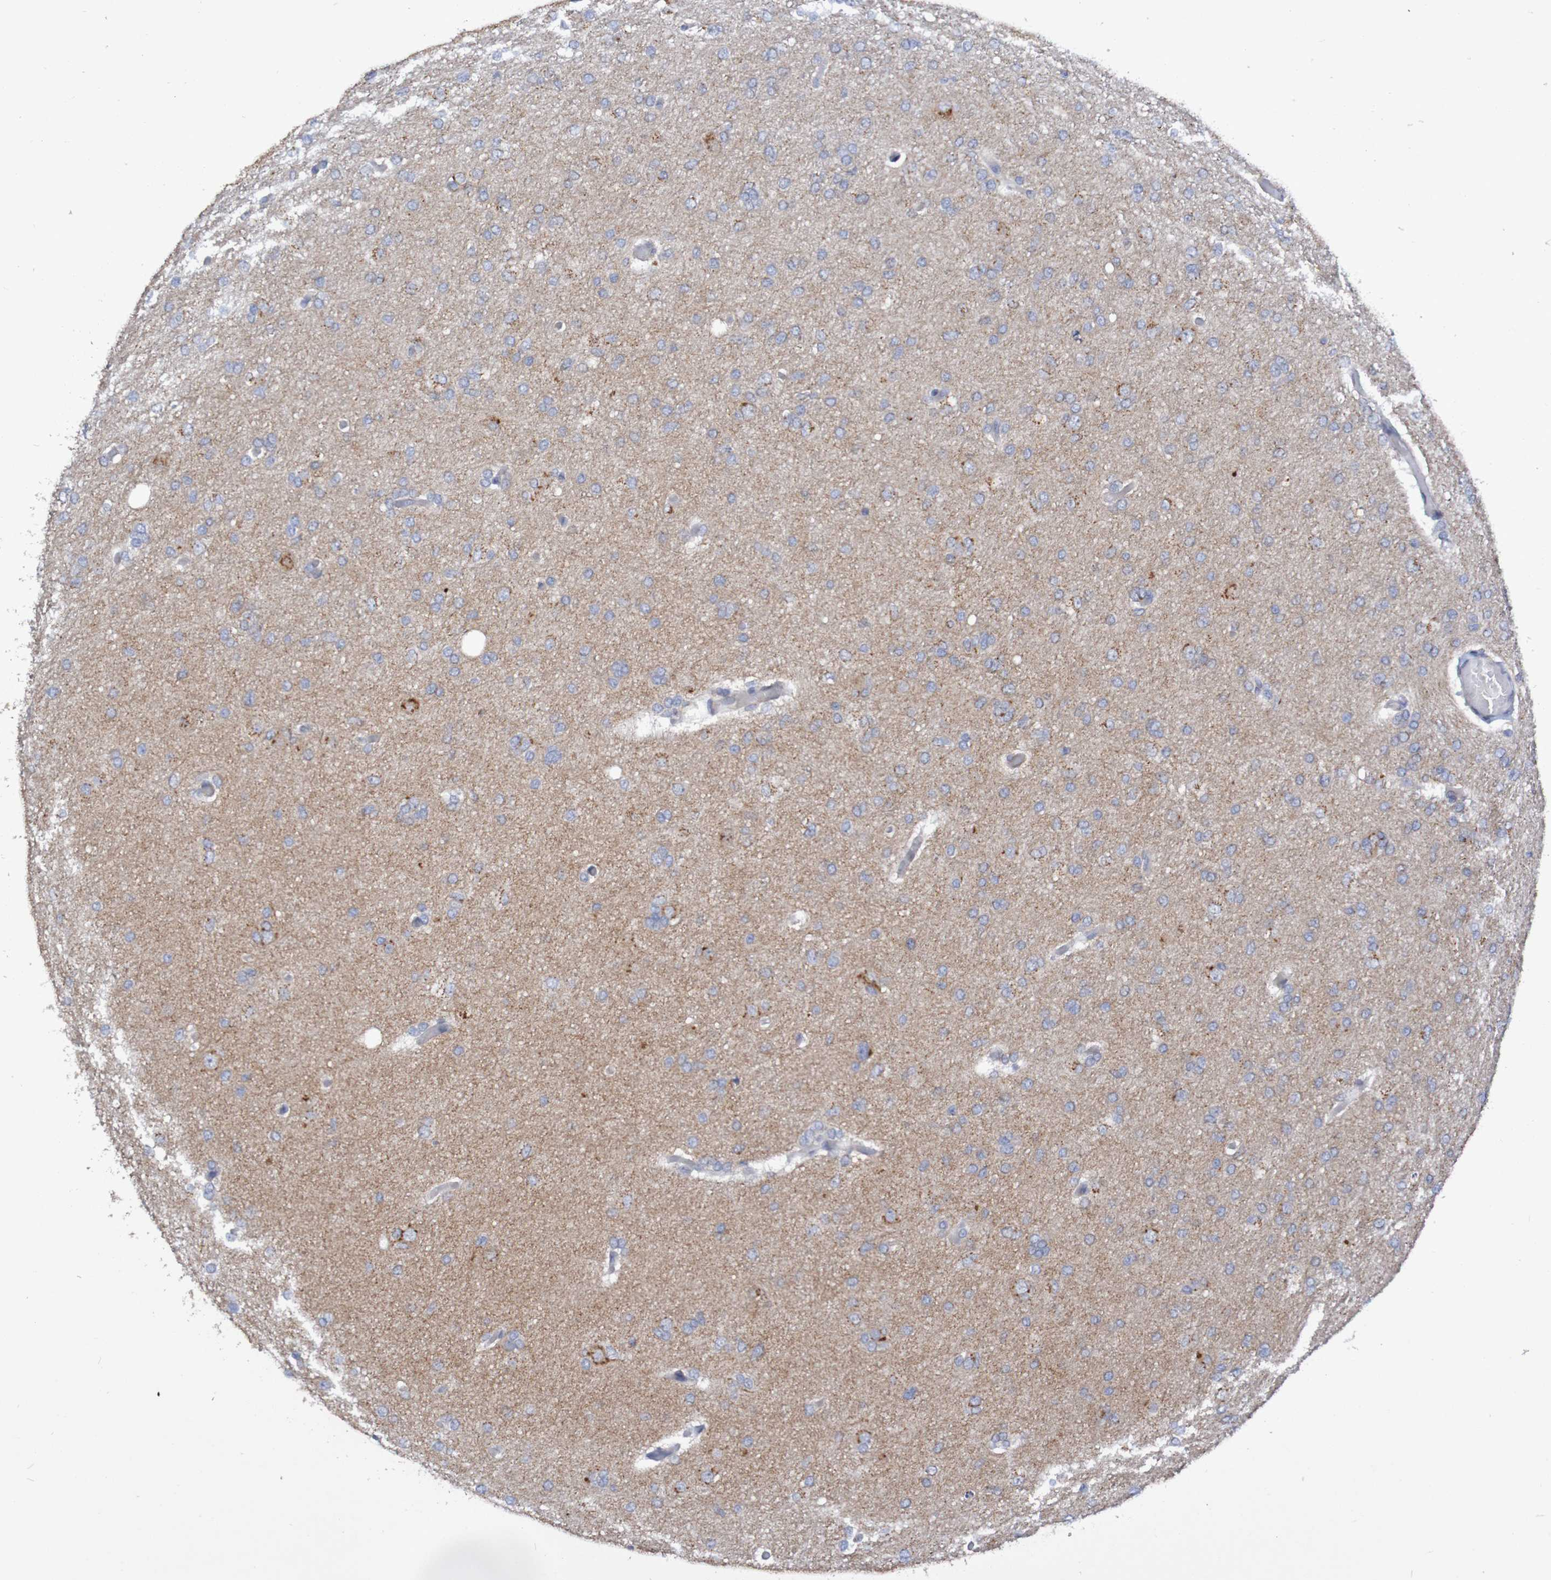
{"staining": {"intensity": "moderate", "quantity": "25%-75%", "location": "cytoplasmic/membranous"}, "tissue": "glioma", "cell_type": "Tumor cells", "image_type": "cancer", "snomed": [{"axis": "morphology", "description": "Glioma, malignant, High grade"}, {"axis": "topography", "description": "Cerebral cortex"}], "caption": "Glioma stained for a protein (brown) exhibits moderate cytoplasmic/membranous positive expression in approximately 25%-75% of tumor cells.", "gene": "LMBRD2", "patient": {"sex": "female", "age": 36}}